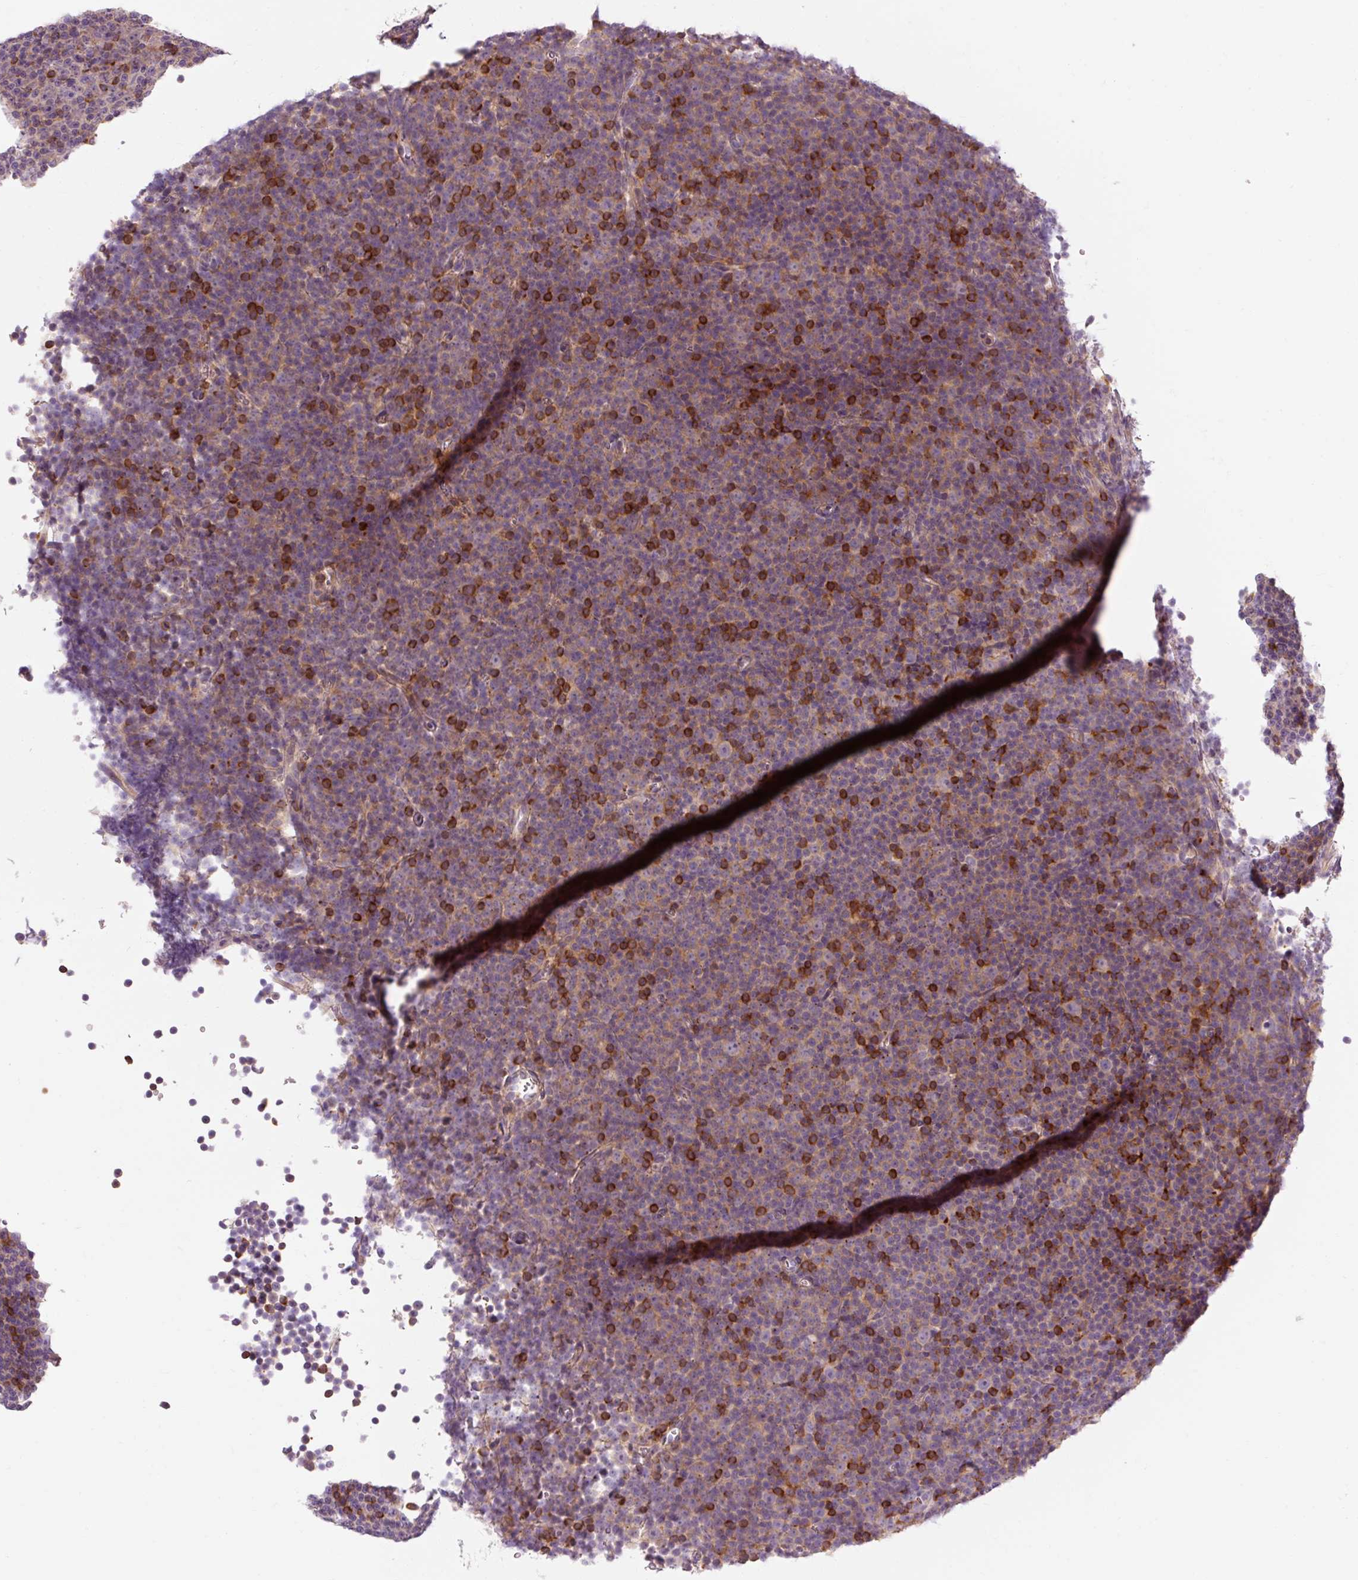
{"staining": {"intensity": "moderate", "quantity": "25%-75%", "location": "cytoplasmic/membranous"}, "tissue": "lymphoma", "cell_type": "Tumor cells", "image_type": "cancer", "snomed": [{"axis": "morphology", "description": "Malignant lymphoma, non-Hodgkin's type, Low grade"}, {"axis": "topography", "description": "Lymph node"}], "caption": "A brown stain labels moderate cytoplasmic/membranous expression of a protein in lymphoma tumor cells.", "gene": "TIGD2", "patient": {"sex": "female", "age": 67}}